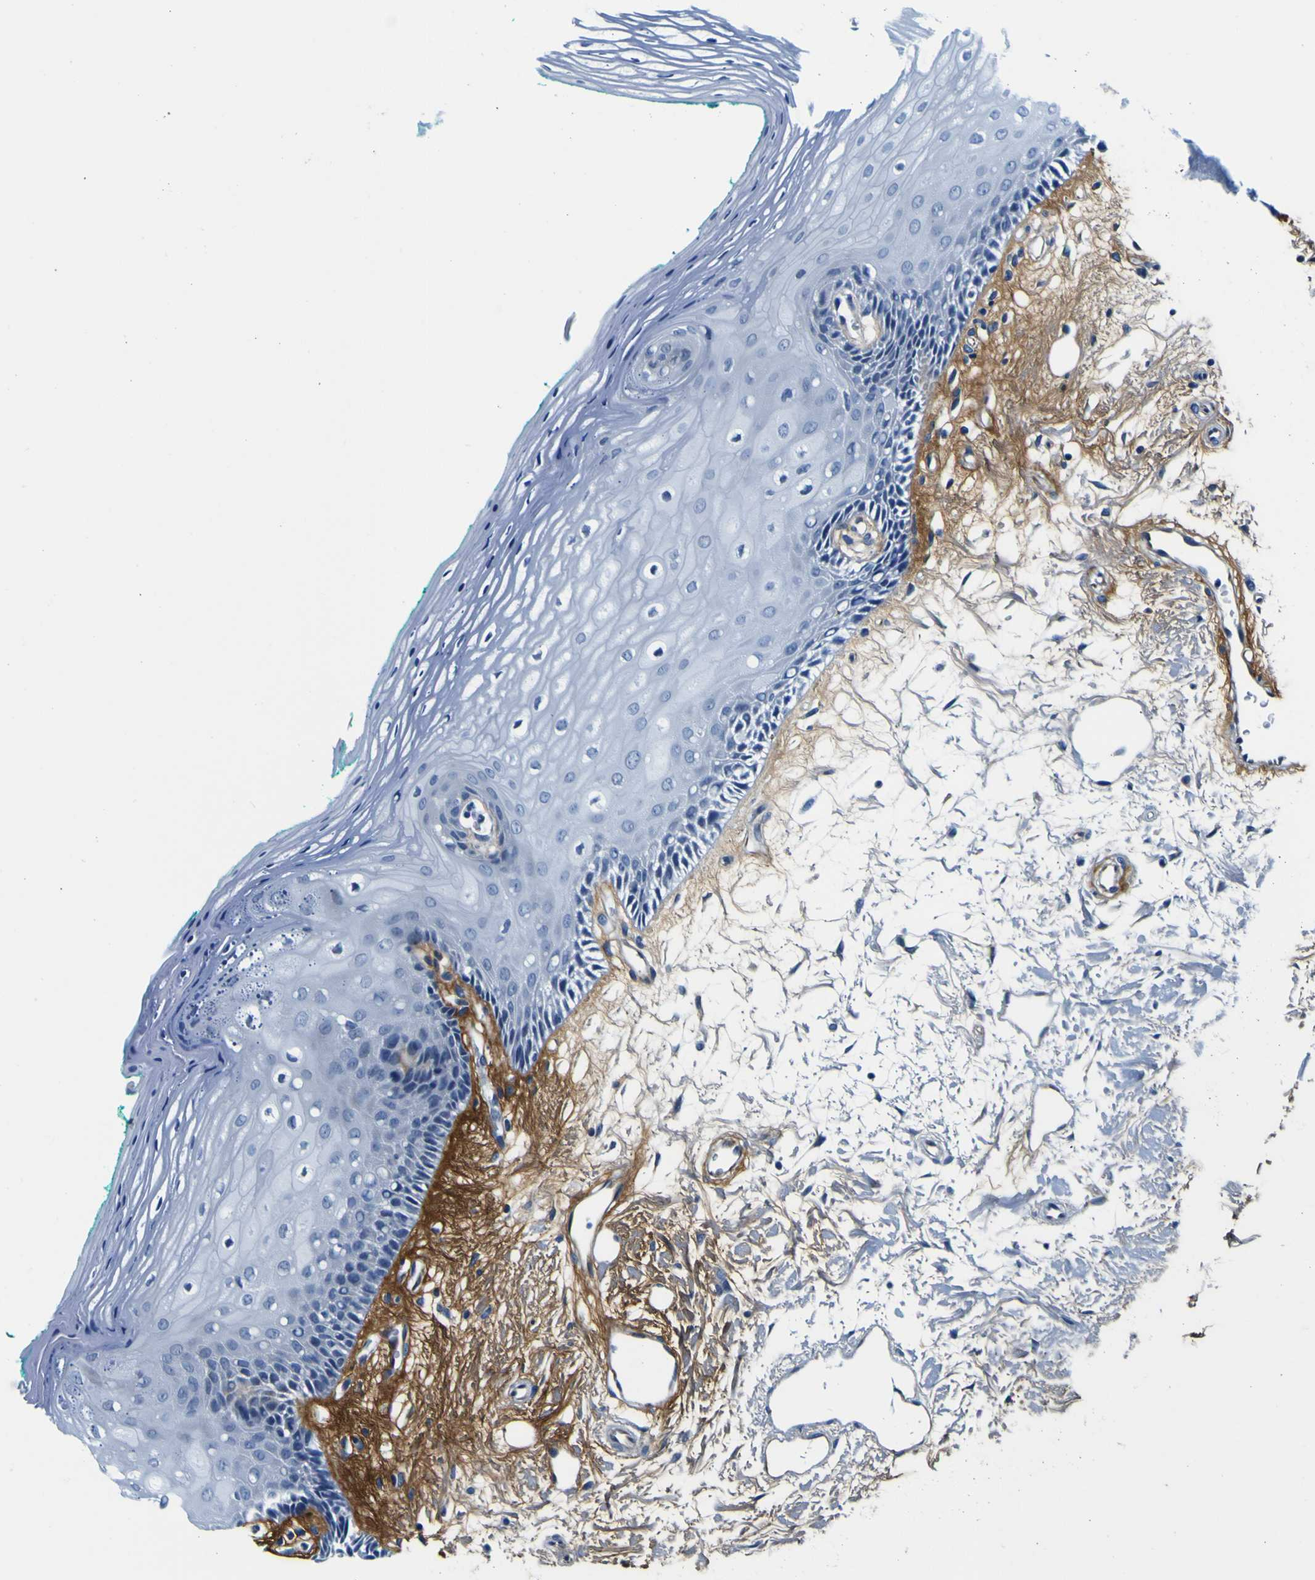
{"staining": {"intensity": "negative", "quantity": "none", "location": "none"}, "tissue": "oral mucosa", "cell_type": "Squamous epithelial cells", "image_type": "normal", "snomed": [{"axis": "morphology", "description": "Normal tissue, NOS"}, {"axis": "topography", "description": "Skeletal muscle"}, {"axis": "topography", "description": "Oral tissue"}, {"axis": "topography", "description": "Peripheral nerve tissue"}], "caption": "An immunohistochemistry (IHC) image of normal oral mucosa is shown. There is no staining in squamous epithelial cells of oral mucosa. (Brightfield microscopy of DAB (3,3'-diaminobenzidine) immunohistochemistry (IHC) at high magnification).", "gene": "POSTN", "patient": {"sex": "female", "age": 84}}